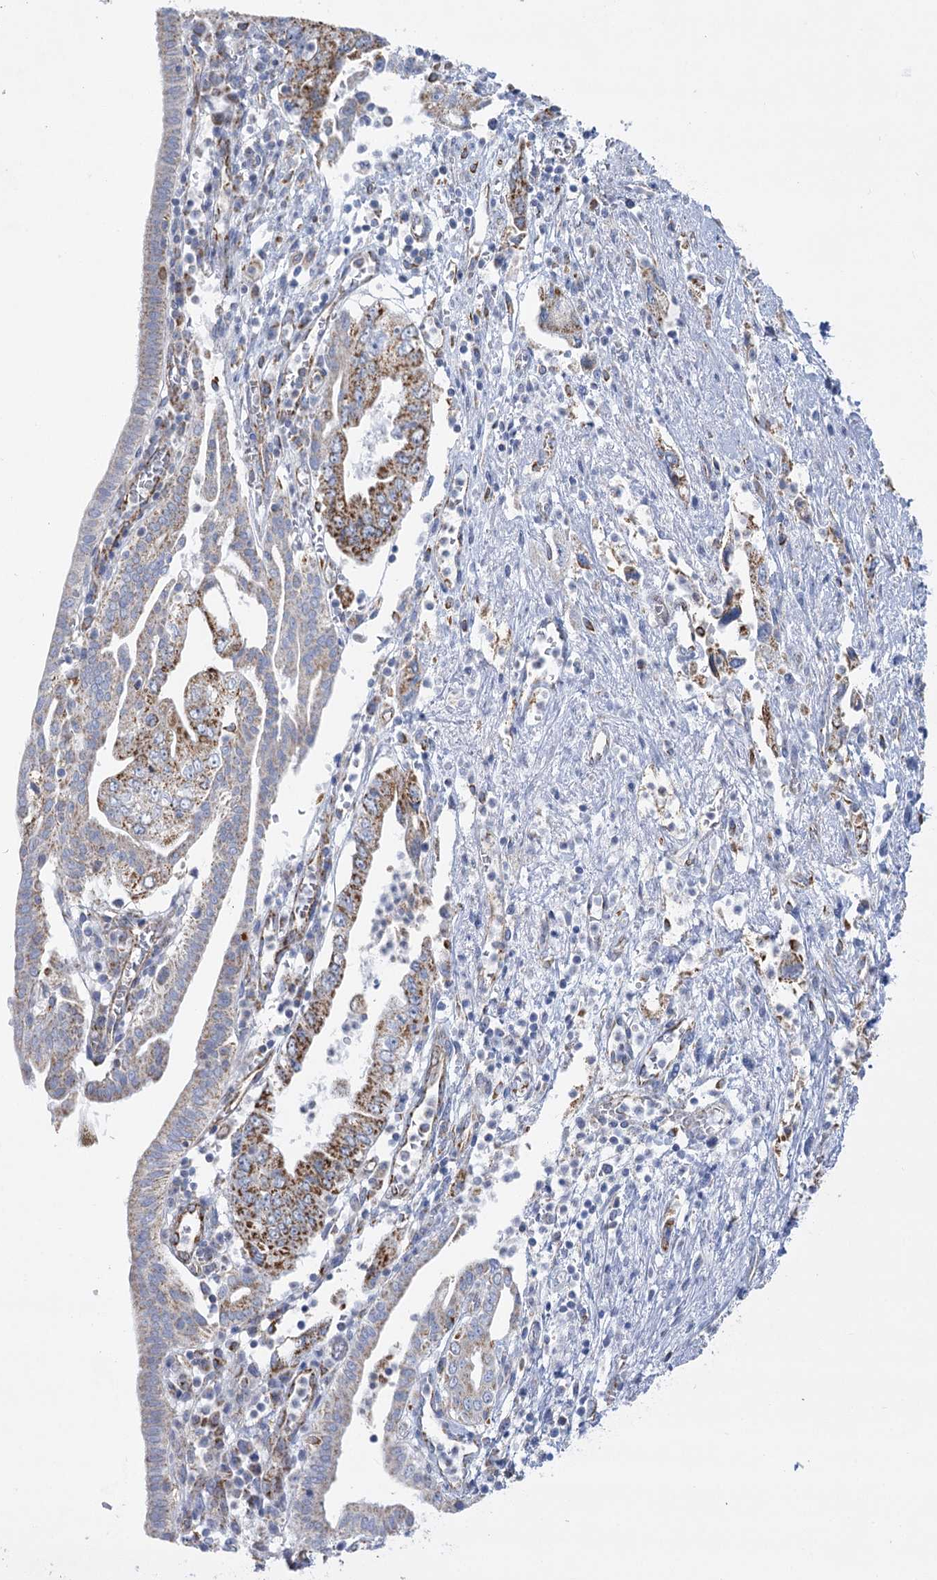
{"staining": {"intensity": "moderate", "quantity": "25%-75%", "location": "cytoplasmic/membranous"}, "tissue": "pancreatic cancer", "cell_type": "Tumor cells", "image_type": "cancer", "snomed": [{"axis": "morphology", "description": "Adenocarcinoma, NOS"}, {"axis": "topography", "description": "Pancreas"}], "caption": "DAB immunohistochemical staining of human pancreatic adenocarcinoma reveals moderate cytoplasmic/membranous protein positivity in about 25%-75% of tumor cells. The staining was performed using DAB to visualize the protein expression in brown, while the nuclei were stained in blue with hematoxylin (Magnification: 20x).", "gene": "DHTKD1", "patient": {"sex": "female", "age": 73}}